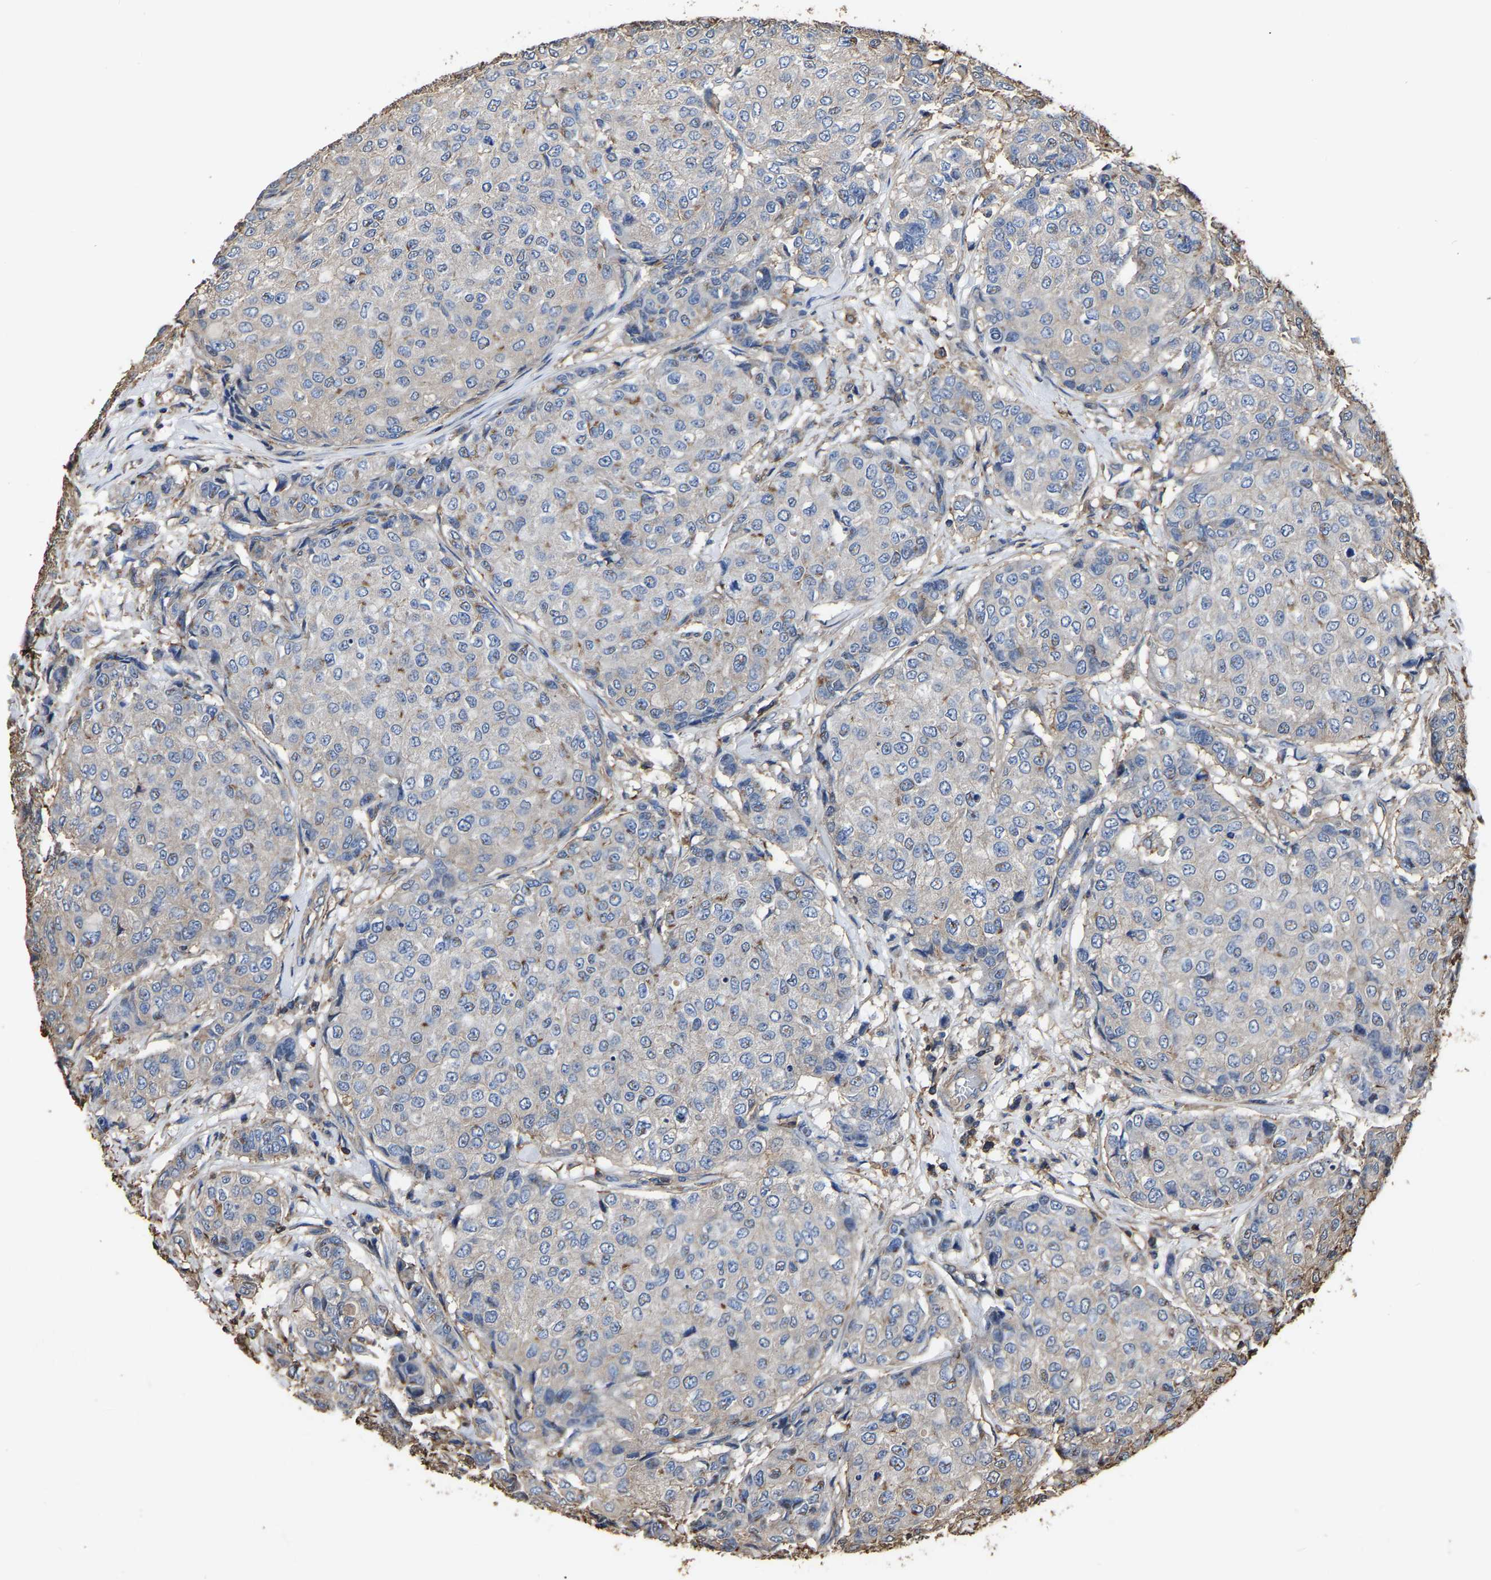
{"staining": {"intensity": "negative", "quantity": "none", "location": "none"}, "tissue": "breast cancer", "cell_type": "Tumor cells", "image_type": "cancer", "snomed": [{"axis": "morphology", "description": "Duct carcinoma"}, {"axis": "topography", "description": "Breast"}], "caption": "Breast infiltrating ductal carcinoma was stained to show a protein in brown. There is no significant staining in tumor cells. (DAB (3,3'-diaminobenzidine) immunohistochemistry visualized using brightfield microscopy, high magnification).", "gene": "ARMT1", "patient": {"sex": "female", "age": 27}}